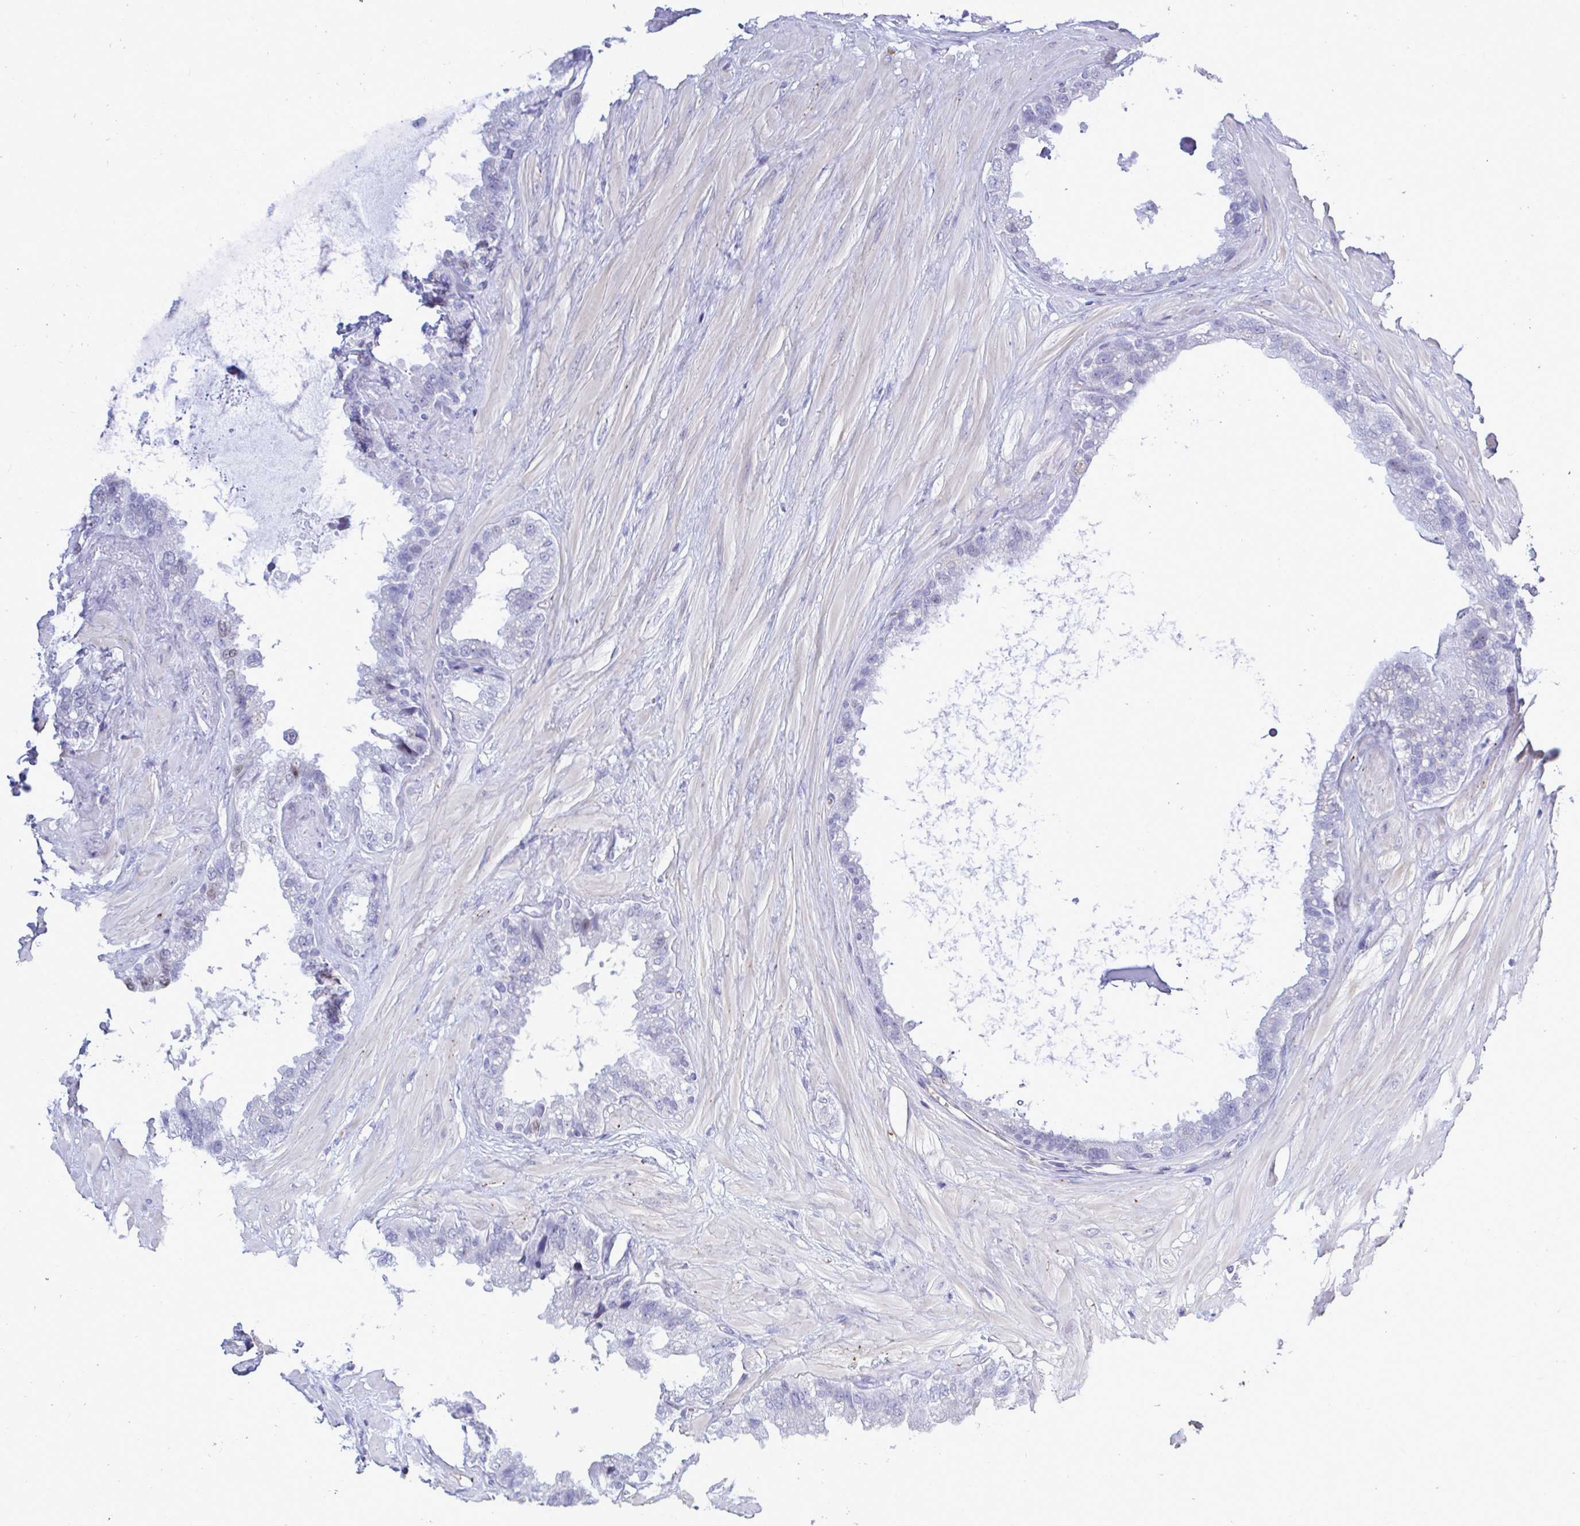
{"staining": {"intensity": "negative", "quantity": "none", "location": "none"}, "tissue": "seminal vesicle", "cell_type": "Glandular cells", "image_type": "normal", "snomed": [{"axis": "morphology", "description": "Normal tissue, NOS"}, {"axis": "topography", "description": "Seminal veicle"}, {"axis": "topography", "description": "Peripheral nerve tissue"}], "caption": "This histopathology image is of benign seminal vesicle stained with immunohistochemistry to label a protein in brown with the nuclei are counter-stained blue. There is no positivity in glandular cells.", "gene": "SLC25A51", "patient": {"sex": "male", "age": 76}}